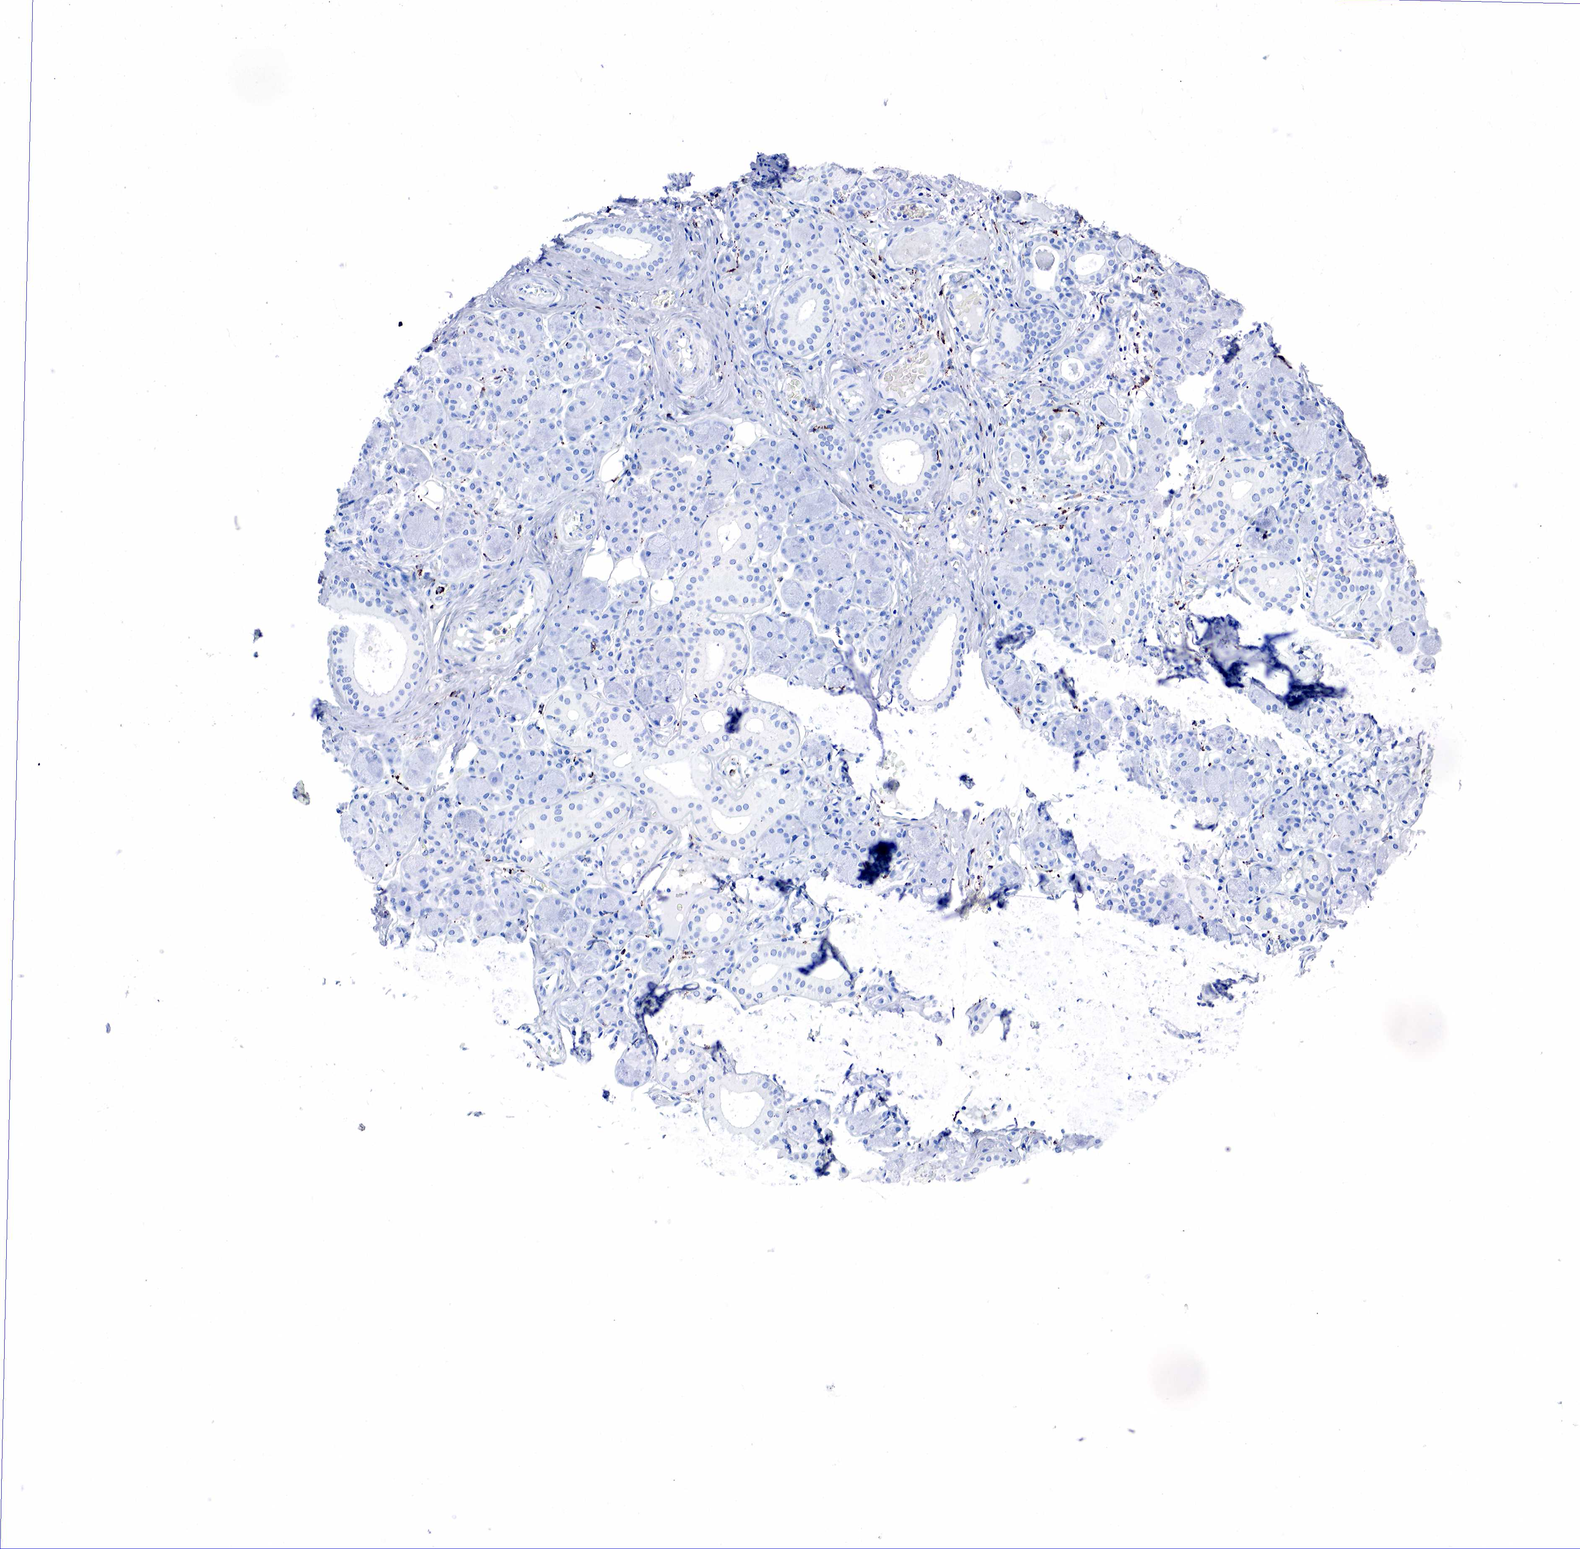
{"staining": {"intensity": "negative", "quantity": "none", "location": "none"}, "tissue": "salivary gland", "cell_type": "Glandular cells", "image_type": "normal", "snomed": [{"axis": "morphology", "description": "Normal tissue, NOS"}, {"axis": "topography", "description": "Salivary gland"}, {"axis": "topography", "description": "Peripheral nerve tissue"}], "caption": "IHC histopathology image of normal human salivary gland stained for a protein (brown), which shows no expression in glandular cells.", "gene": "CD68", "patient": {"sex": "male", "age": 62}}